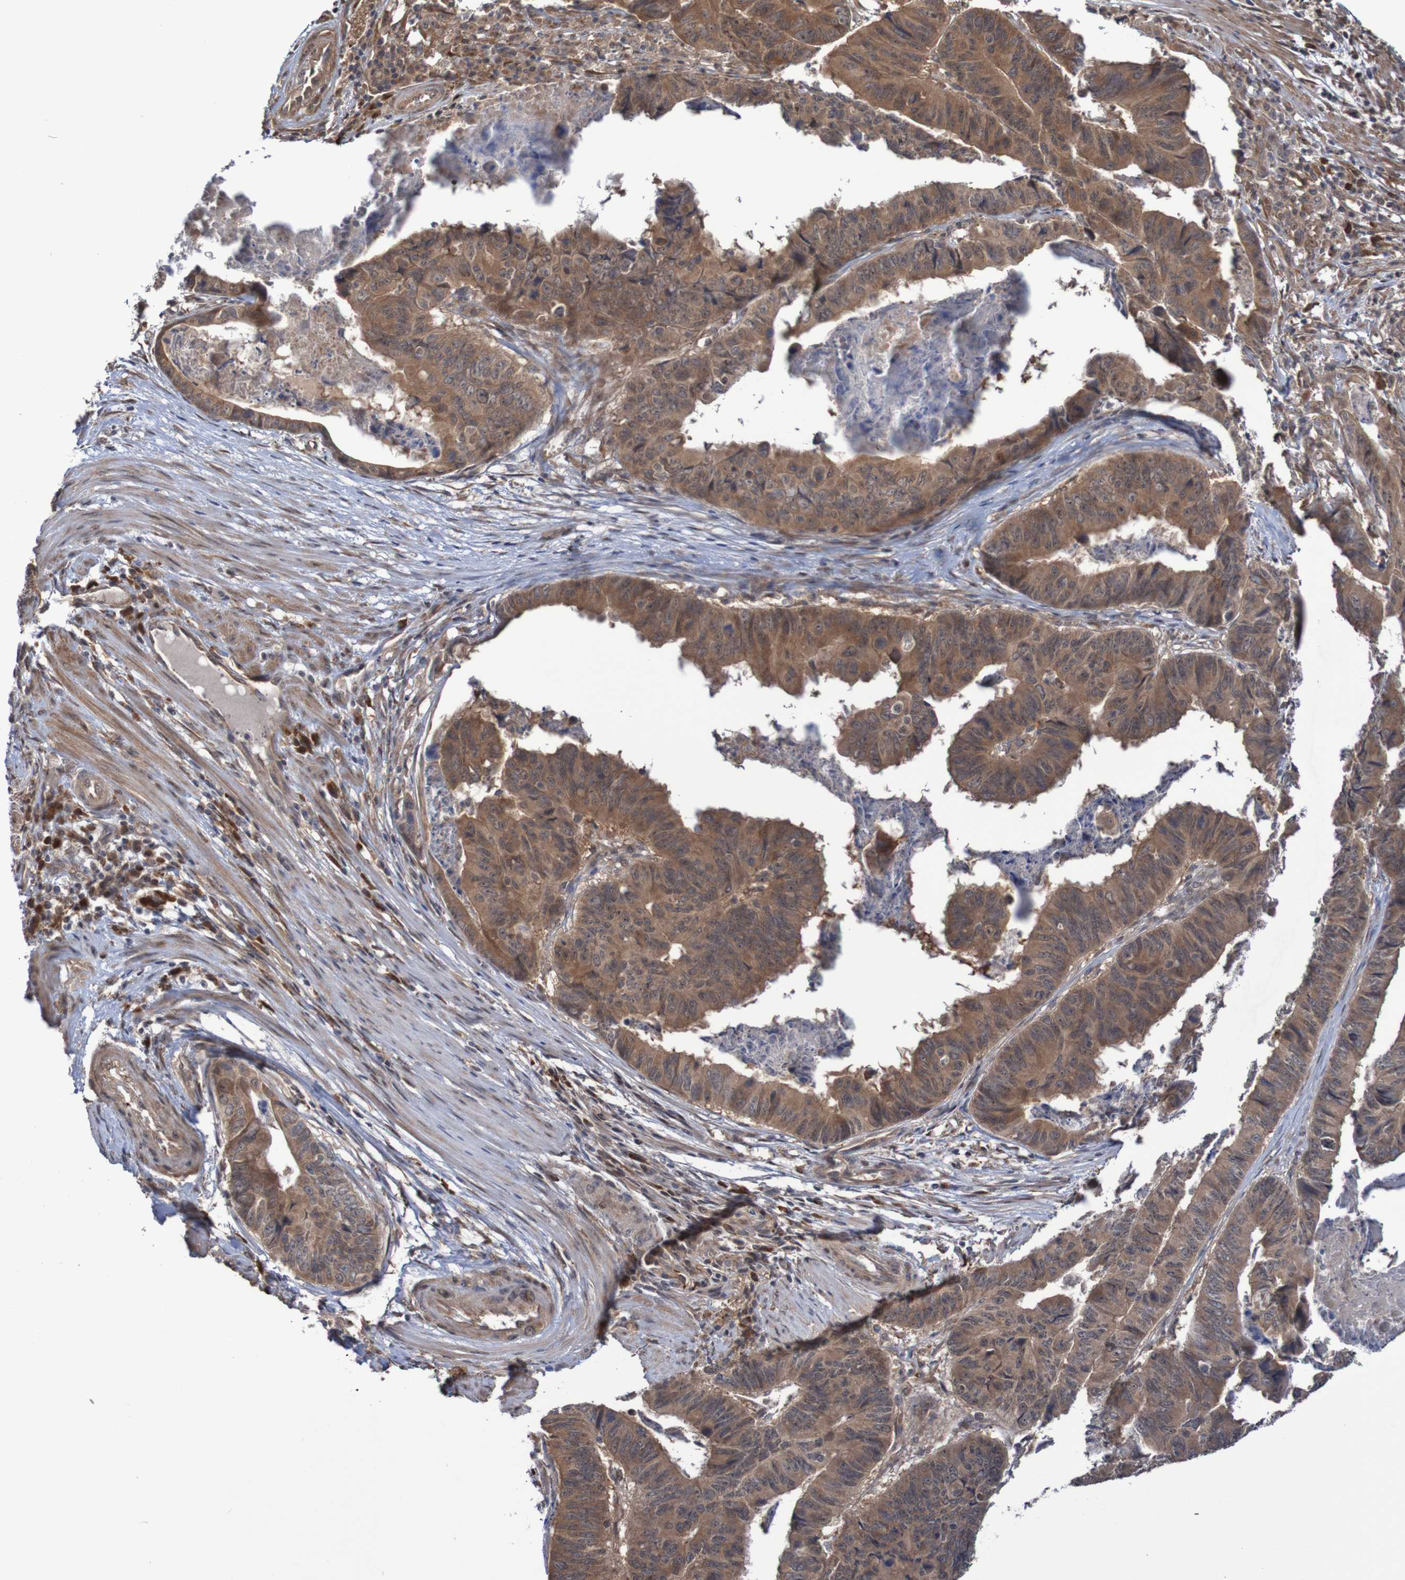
{"staining": {"intensity": "moderate", "quantity": ">75%", "location": "cytoplasmic/membranous"}, "tissue": "stomach cancer", "cell_type": "Tumor cells", "image_type": "cancer", "snomed": [{"axis": "morphology", "description": "Adenocarcinoma, NOS"}, {"axis": "topography", "description": "Stomach, lower"}], "caption": "Tumor cells exhibit moderate cytoplasmic/membranous expression in about >75% of cells in stomach cancer.", "gene": "PHPT1", "patient": {"sex": "male", "age": 77}}